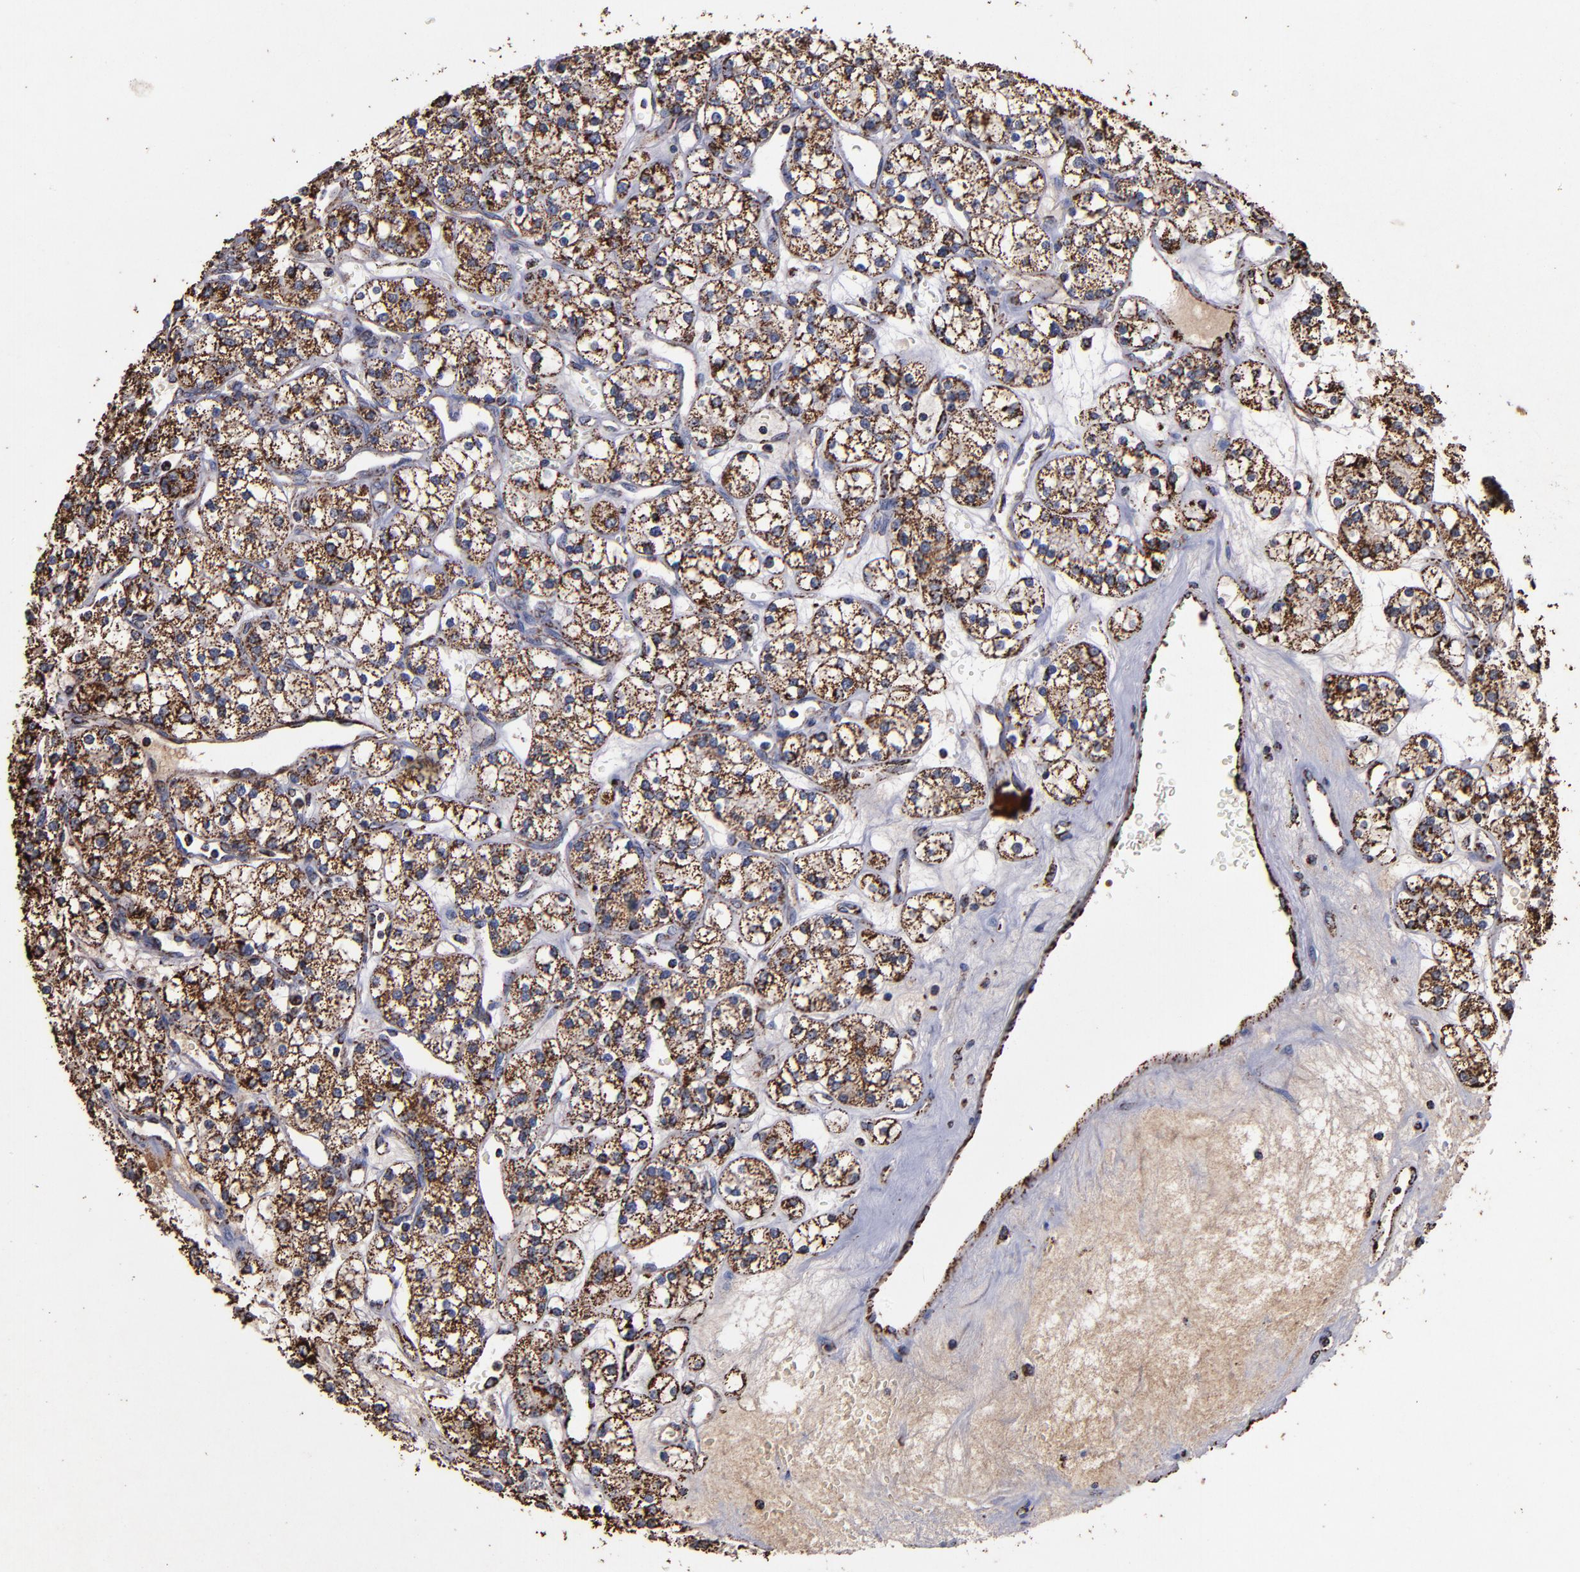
{"staining": {"intensity": "strong", "quantity": ">75%", "location": "cytoplasmic/membranous"}, "tissue": "renal cancer", "cell_type": "Tumor cells", "image_type": "cancer", "snomed": [{"axis": "morphology", "description": "Adenocarcinoma, NOS"}, {"axis": "topography", "description": "Kidney"}], "caption": "The image demonstrates staining of renal adenocarcinoma, revealing strong cytoplasmic/membranous protein expression (brown color) within tumor cells.", "gene": "SOD2", "patient": {"sex": "female", "age": 62}}